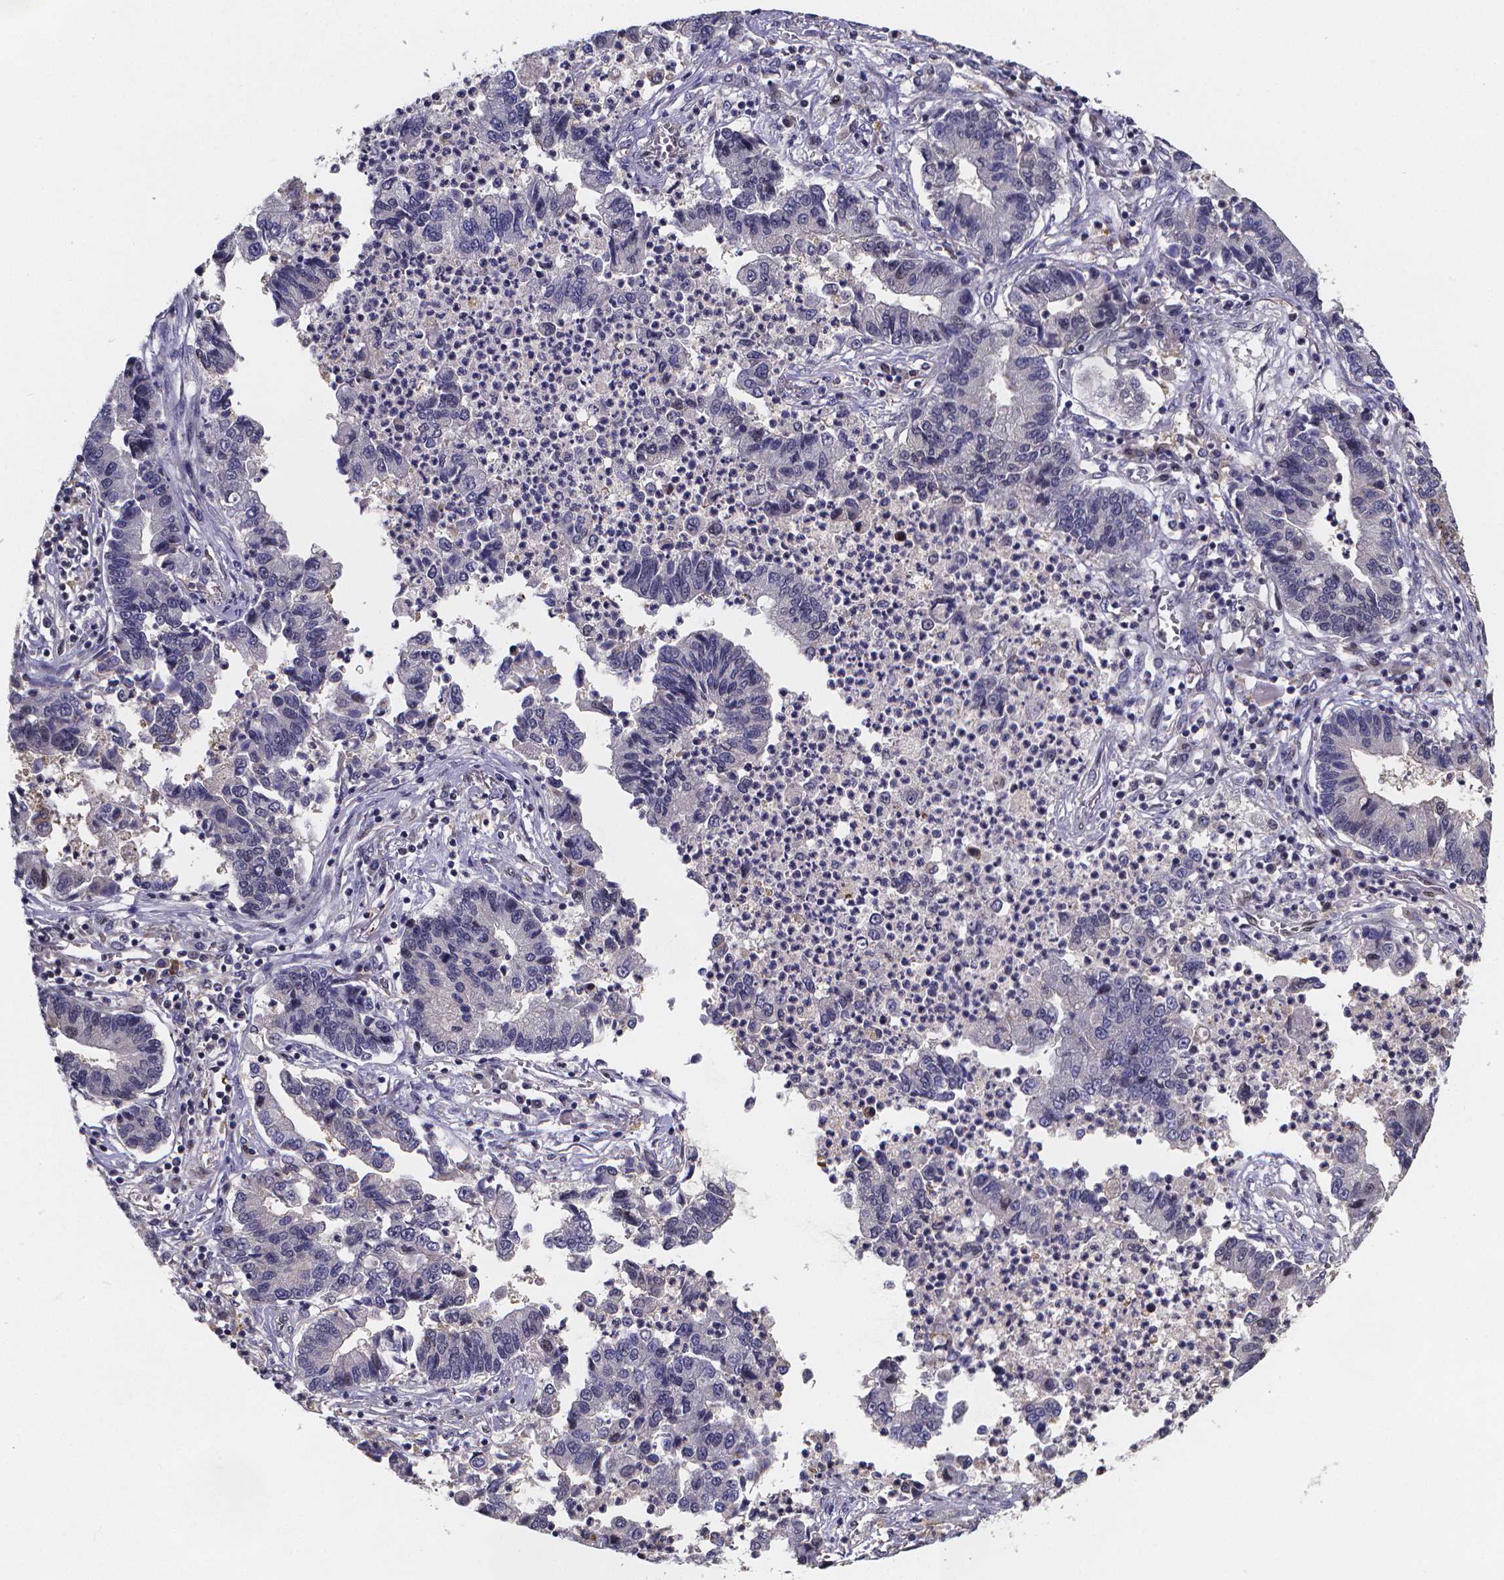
{"staining": {"intensity": "negative", "quantity": "none", "location": "none"}, "tissue": "lung cancer", "cell_type": "Tumor cells", "image_type": "cancer", "snomed": [{"axis": "morphology", "description": "Adenocarcinoma, NOS"}, {"axis": "topography", "description": "Lung"}], "caption": "Immunohistochemistry photomicrograph of neoplastic tissue: human lung cancer stained with DAB (3,3'-diaminobenzidine) reveals no significant protein positivity in tumor cells.", "gene": "PAH", "patient": {"sex": "female", "age": 57}}